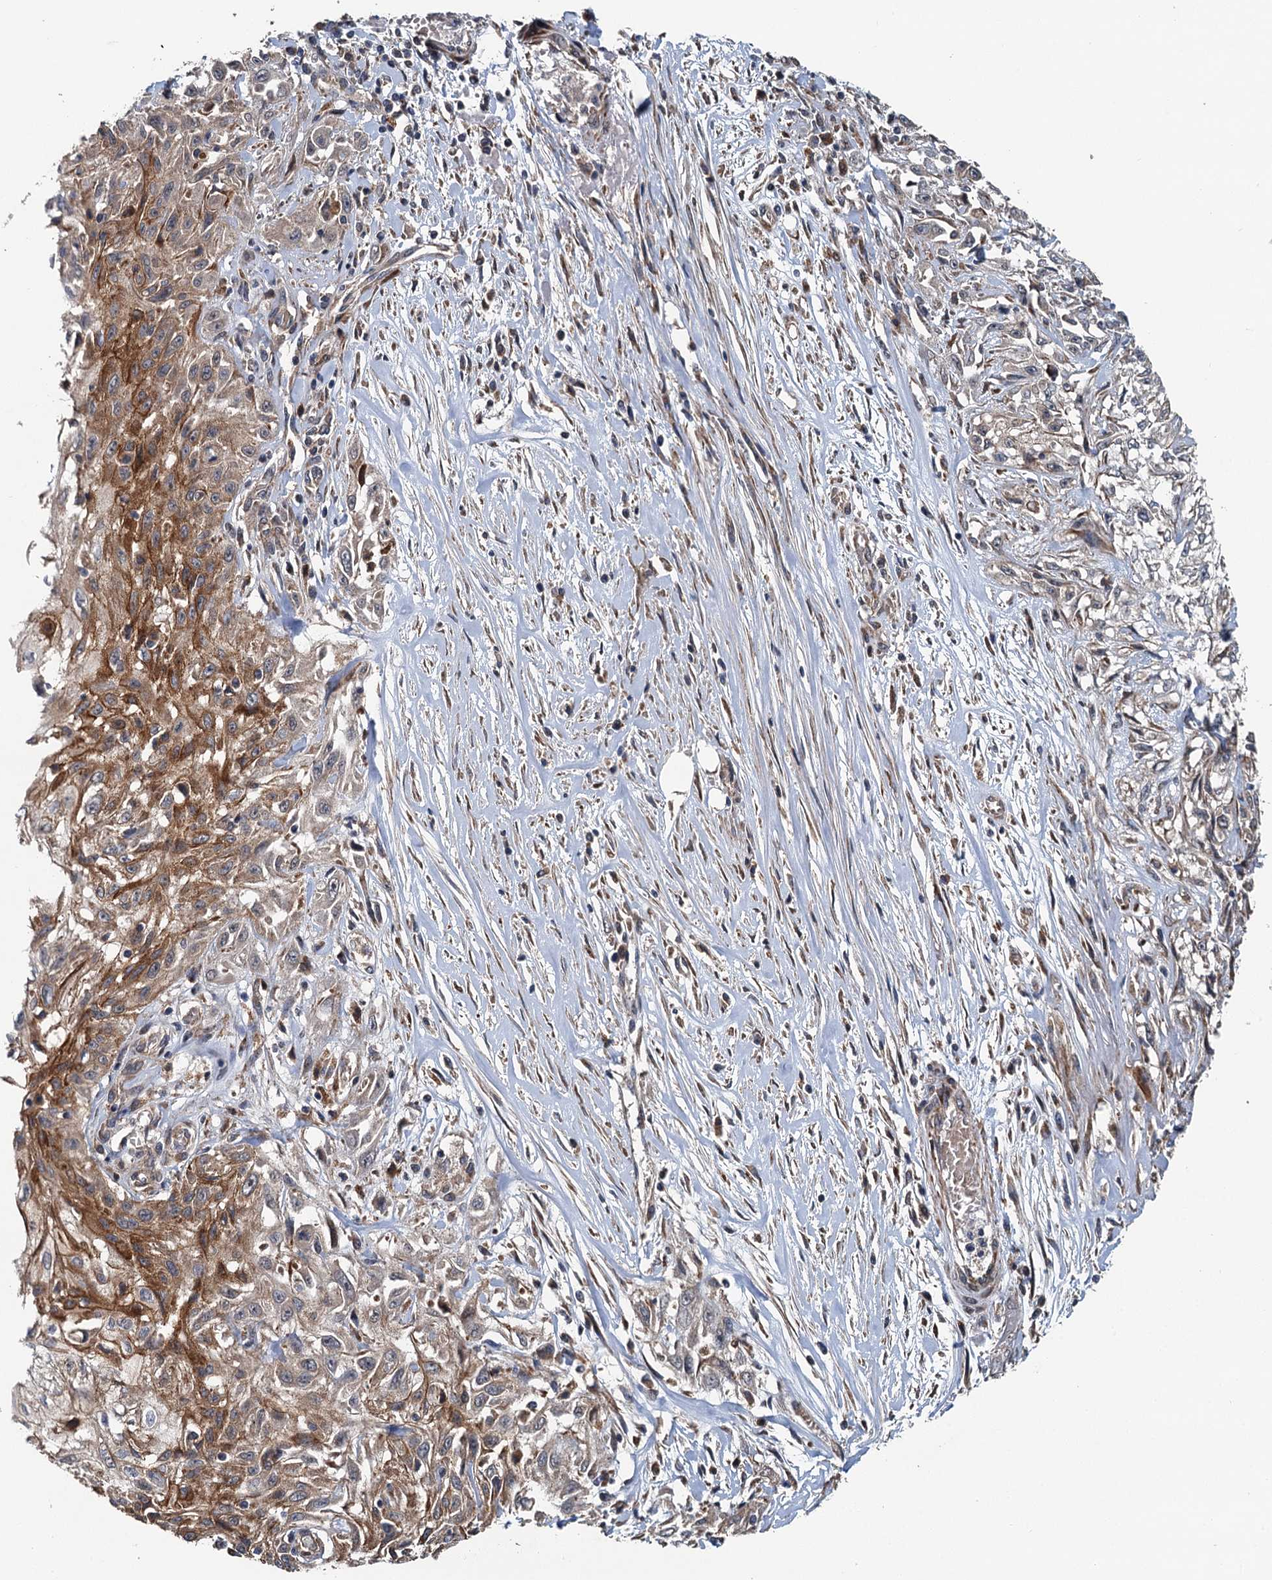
{"staining": {"intensity": "moderate", "quantity": "25%-75%", "location": "cytoplasmic/membranous"}, "tissue": "skin cancer", "cell_type": "Tumor cells", "image_type": "cancer", "snomed": [{"axis": "morphology", "description": "Squamous cell carcinoma, NOS"}, {"axis": "morphology", "description": "Squamous cell carcinoma, metastatic, NOS"}, {"axis": "topography", "description": "Skin"}, {"axis": "topography", "description": "Lymph node"}], "caption": "The histopathology image displays immunohistochemical staining of skin squamous cell carcinoma. There is moderate cytoplasmic/membranous staining is seen in about 25%-75% of tumor cells. Immunohistochemistry stains the protein of interest in brown and the nuclei are stained blue.", "gene": "LRRK2", "patient": {"sex": "male", "age": 75}}